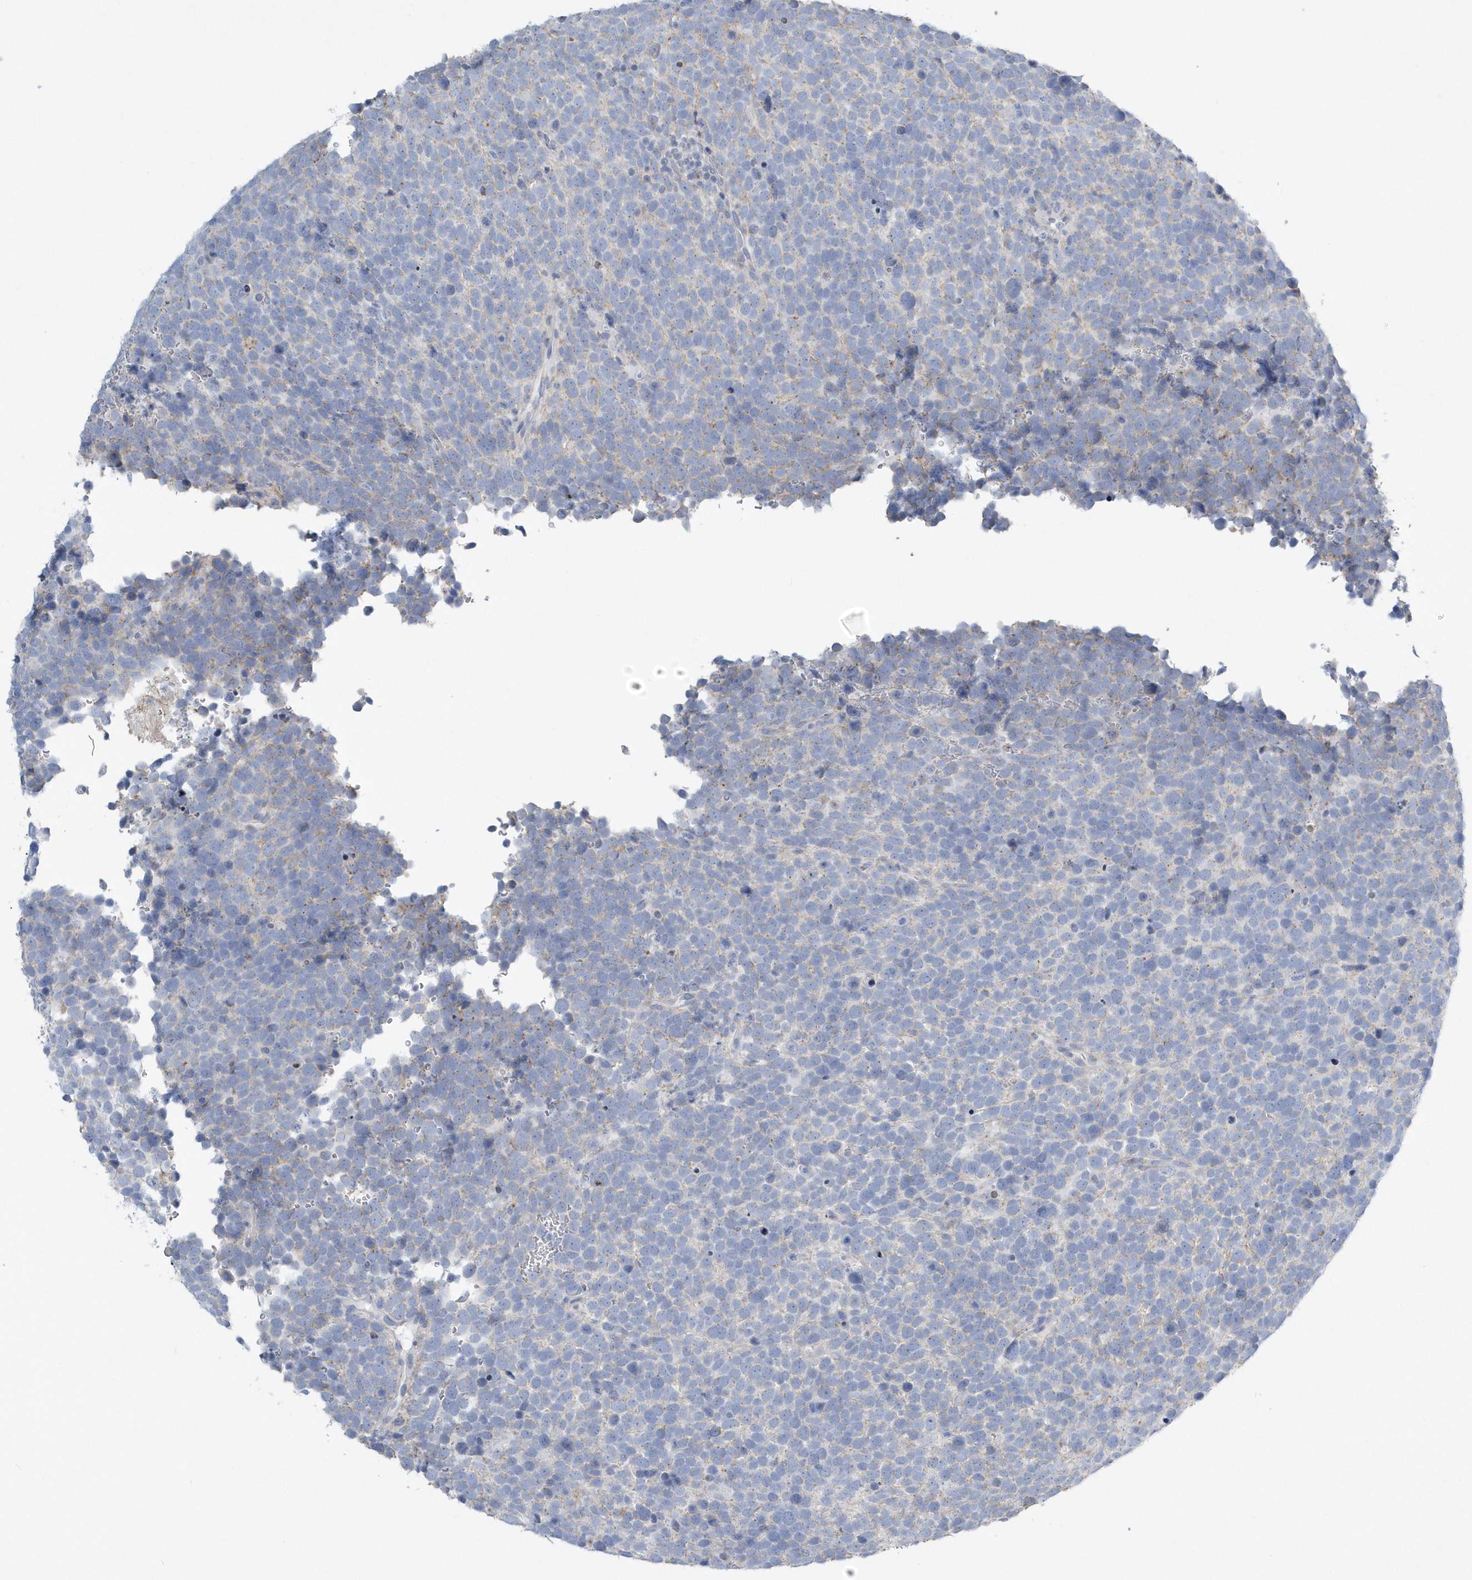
{"staining": {"intensity": "weak", "quantity": "<25%", "location": "cytoplasmic/membranous"}, "tissue": "urothelial cancer", "cell_type": "Tumor cells", "image_type": "cancer", "snomed": [{"axis": "morphology", "description": "Urothelial carcinoma, High grade"}, {"axis": "topography", "description": "Urinary bladder"}], "caption": "This is a micrograph of immunohistochemistry (IHC) staining of urothelial cancer, which shows no positivity in tumor cells.", "gene": "SPATA18", "patient": {"sex": "female", "age": 82}}